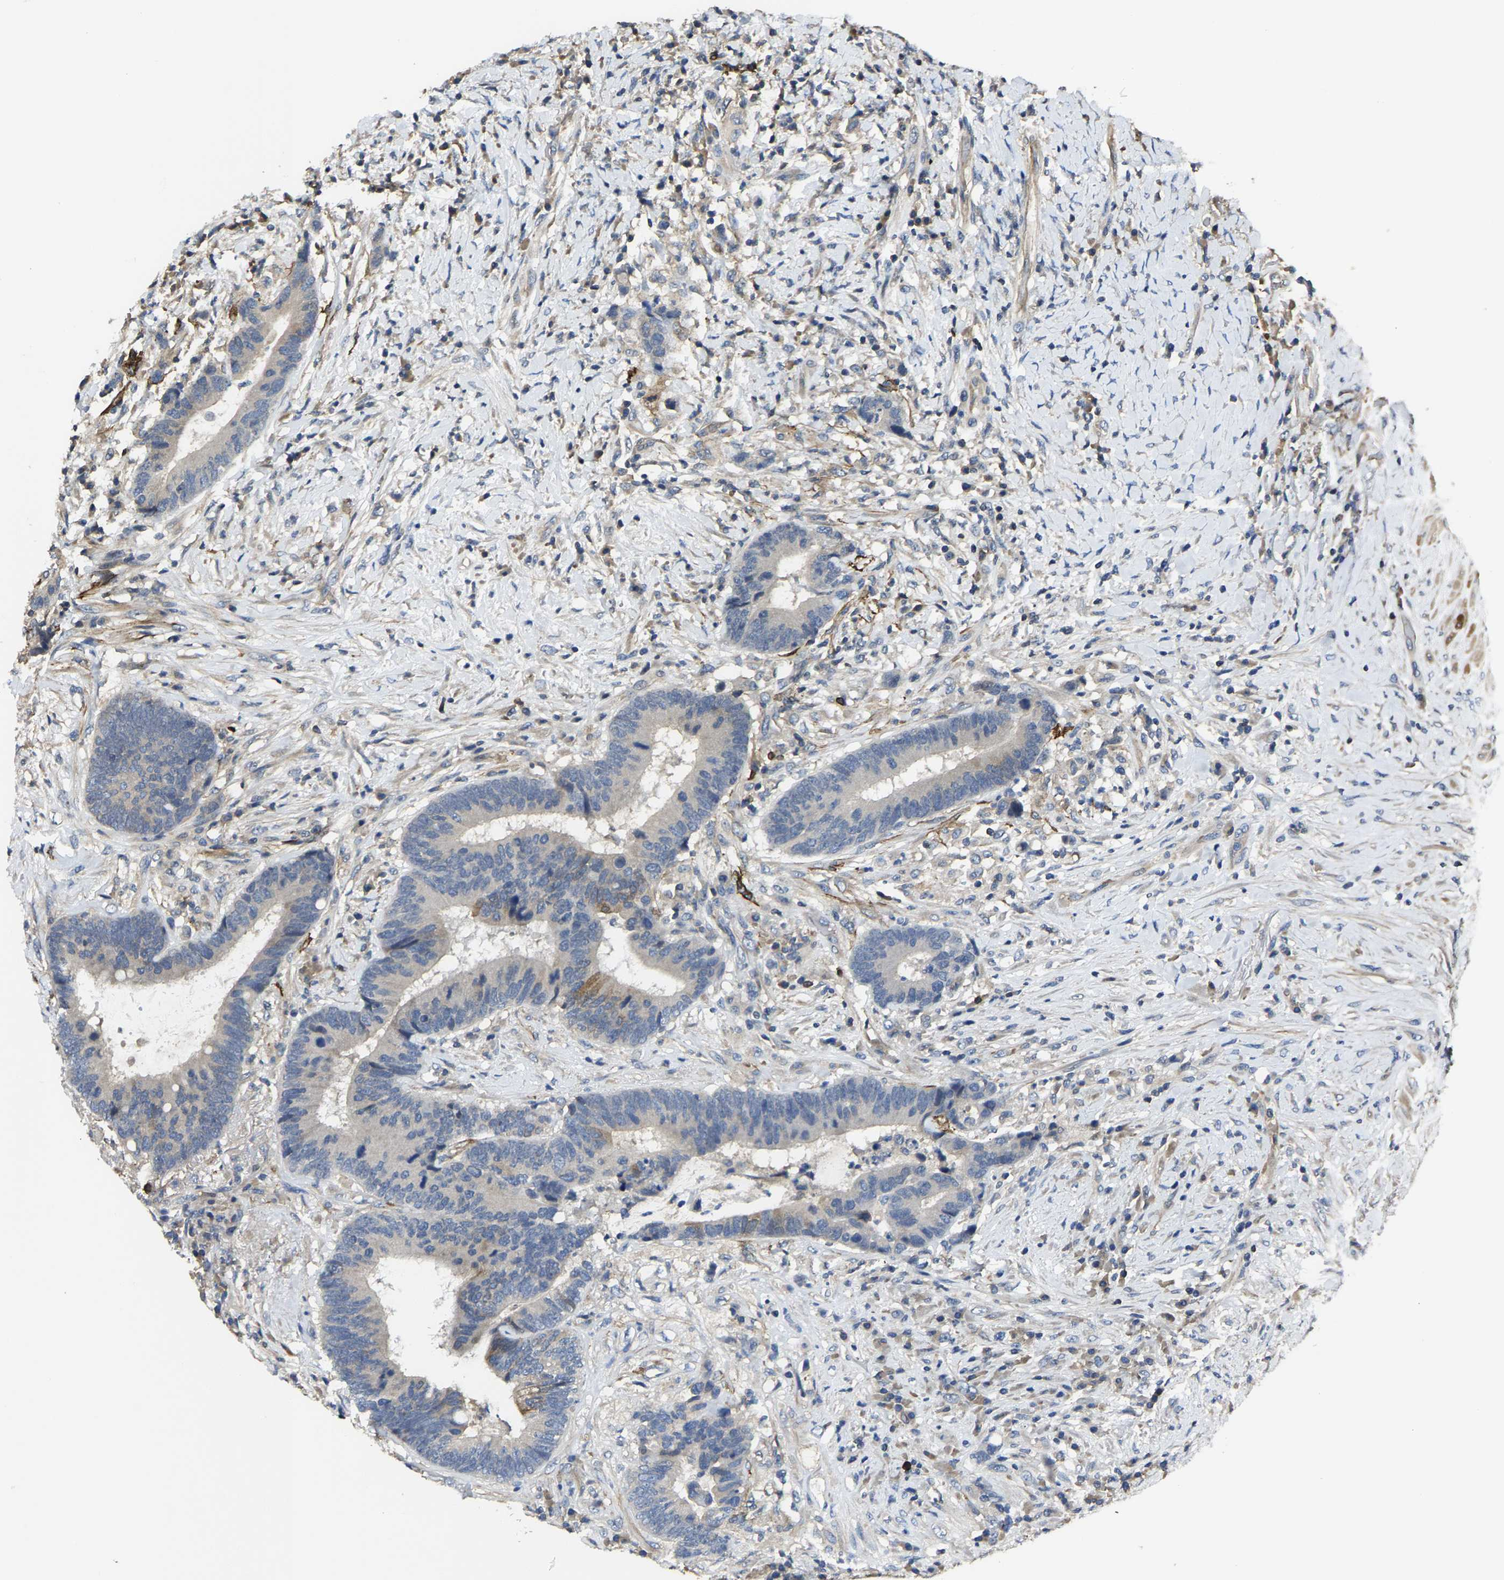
{"staining": {"intensity": "moderate", "quantity": "<25%", "location": "cytoplasmic/membranous"}, "tissue": "colorectal cancer", "cell_type": "Tumor cells", "image_type": "cancer", "snomed": [{"axis": "morphology", "description": "Adenocarcinoma, NOS"}, {"axis": "topography", "description": "Rectum"}], "caption": "This image reveals immunohistochemistry (IHC) staining of human adenocarcinoma (colorectal), with low moderate cytoplasmic/membranous positivity in about <25% of tumor cells.", "gene": "AGBL3", "patient": {"sex": "female", "age": 89}}